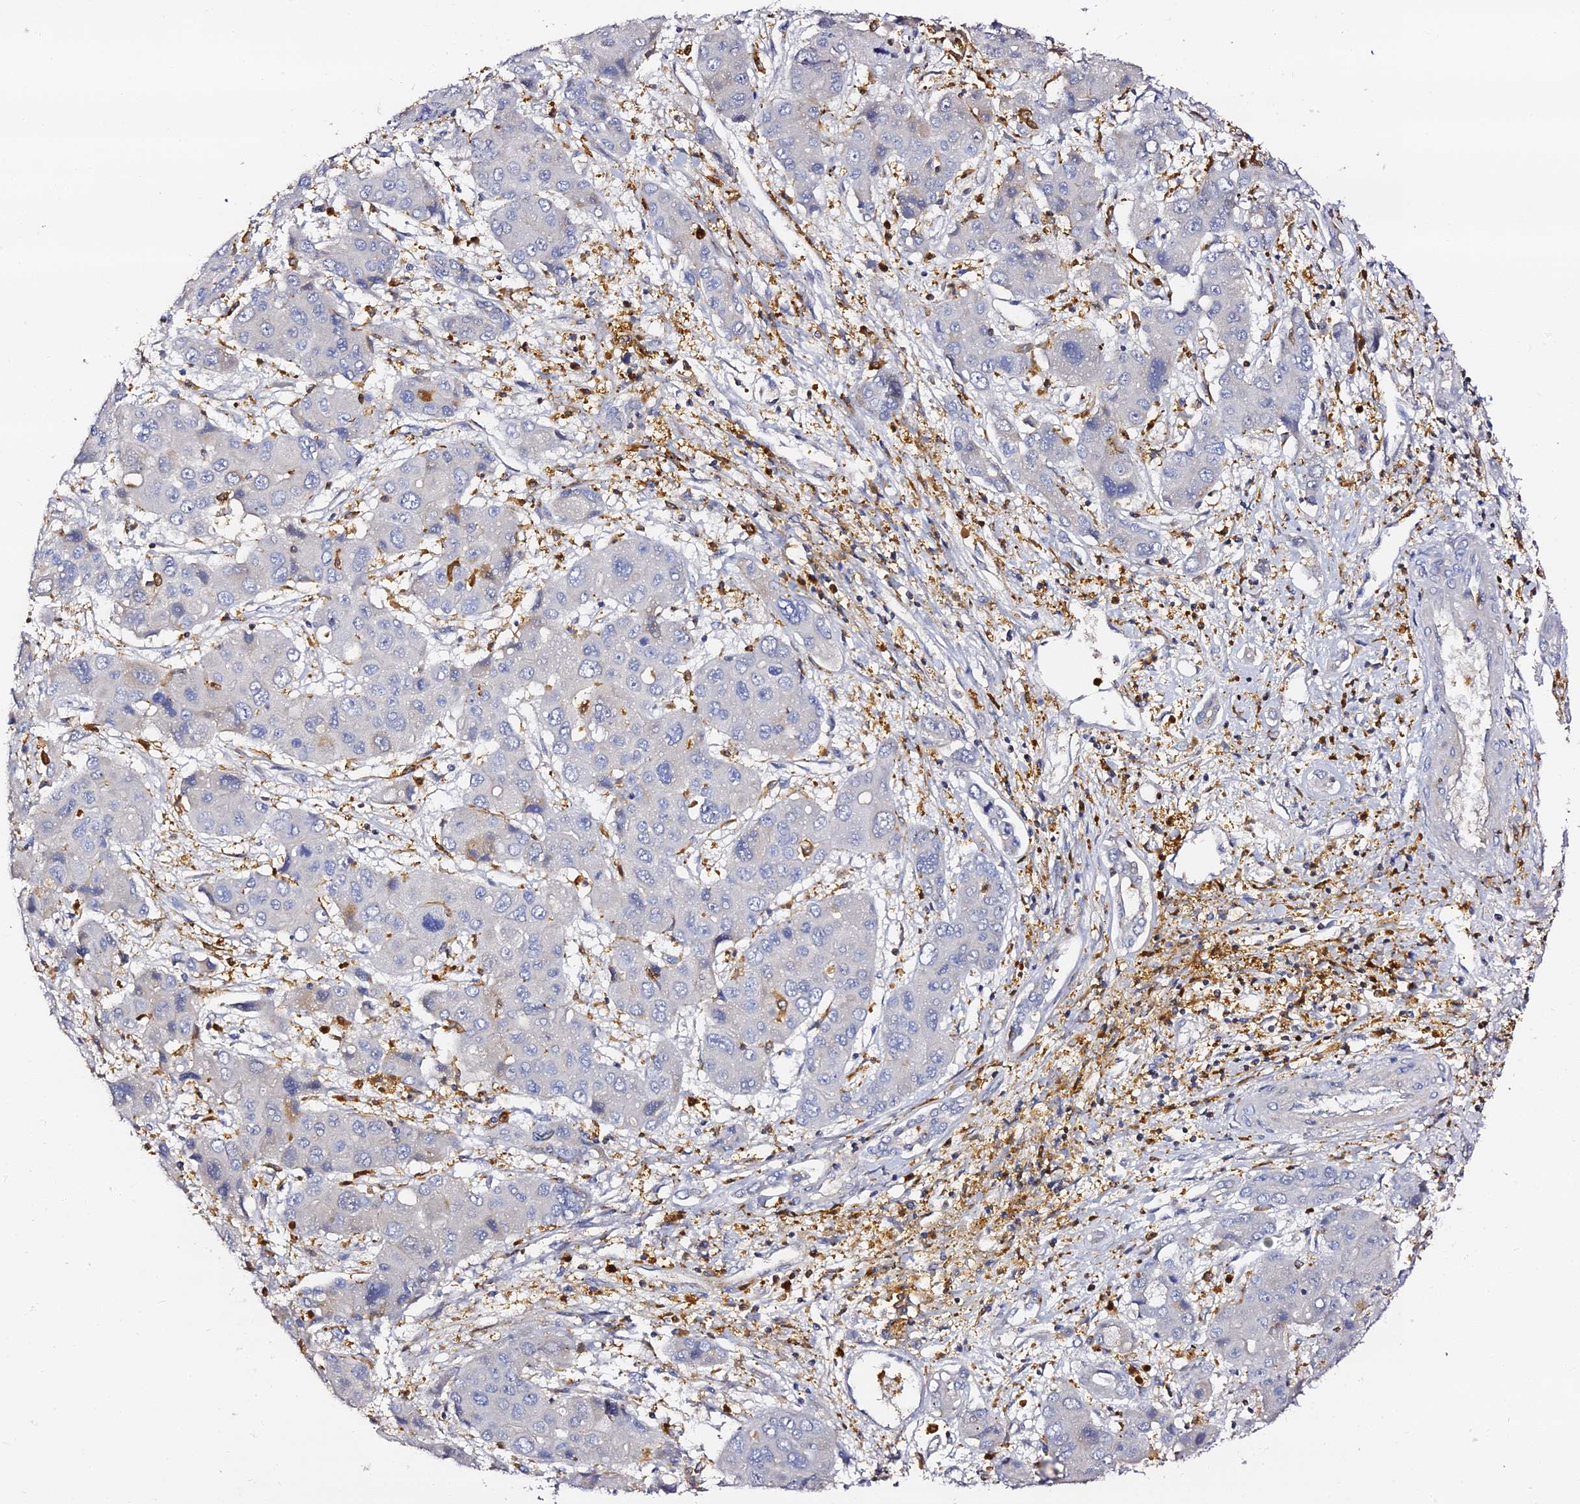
{"staining": {"intensity": "negative", "quantity": "none", "location": "none"}, "tissue": "liver cancer", "cell_type": "Tumor cells", "image_type": "cancer", "snomed": [{"axis": "morphology", "description": "Cholangiocarcinoma"}, {"axis": "topography", "description": "Liver"}], "caption": "DAB (3,3'-diaminobenzidine) immunohistochemical staining of human liver cancer (cholangiocarcinoma) exhibits no significant positivity in tumor cells.", "gene": "IL4I1", "patient": {"sex": "male", "age": 67}}